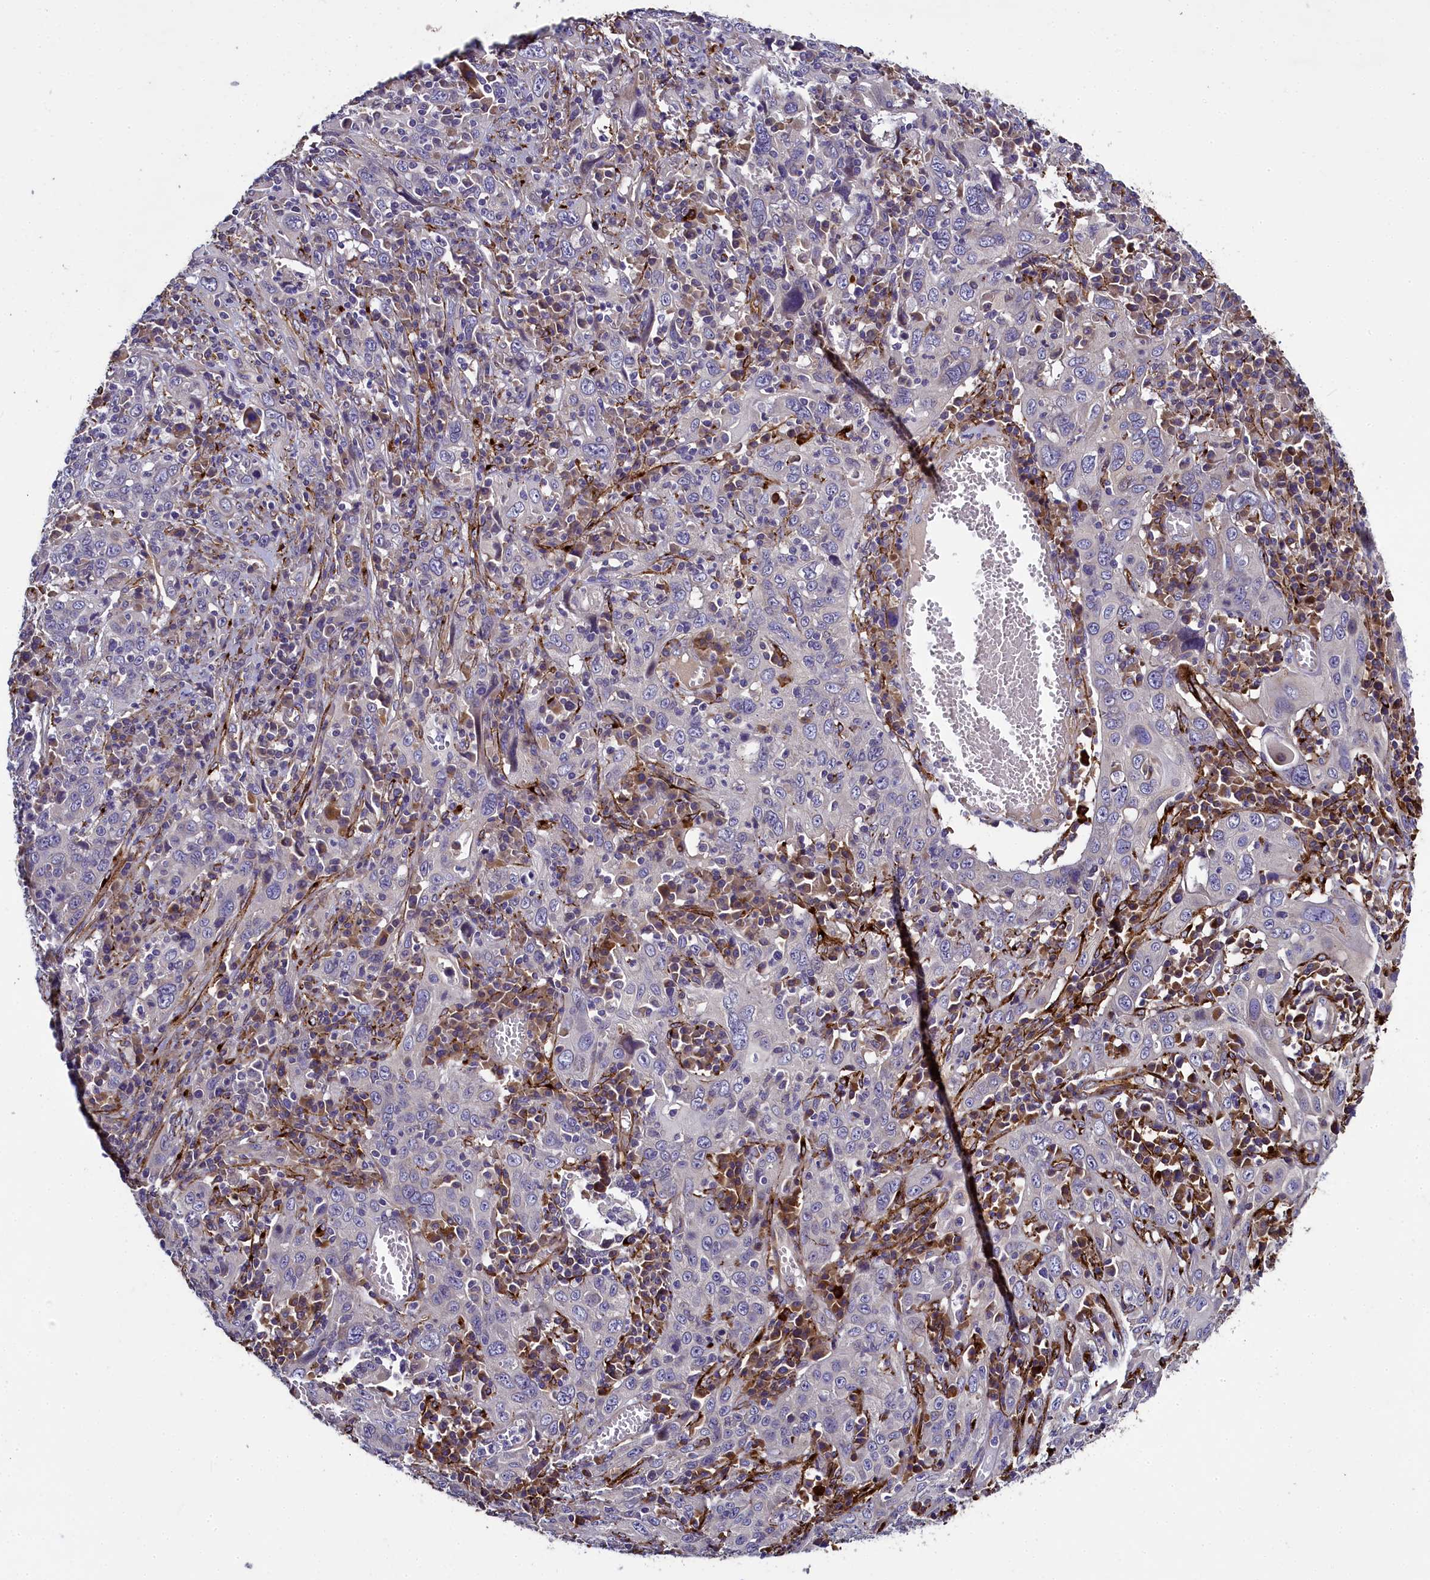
{"staining": {"intensity": "negative", "quantity": "none", "location": "none"}, "tissue": "cervical cancer", "cell_type": "Tumor cells", "image_type": "cancer", "snomed": [{"axis": "morphology", "description": "Squamous cell carcinoma, NOS"}, {"axis": "topography", "description": "Cervix"}], "caption": "A high-resolution photomicrograph shows IHC staining of cervical squamous cell carcinoma, which displays no significant staining in tumor cells.", "gene": "MRC2", "patient": {"sex": "female", "age": 46}}